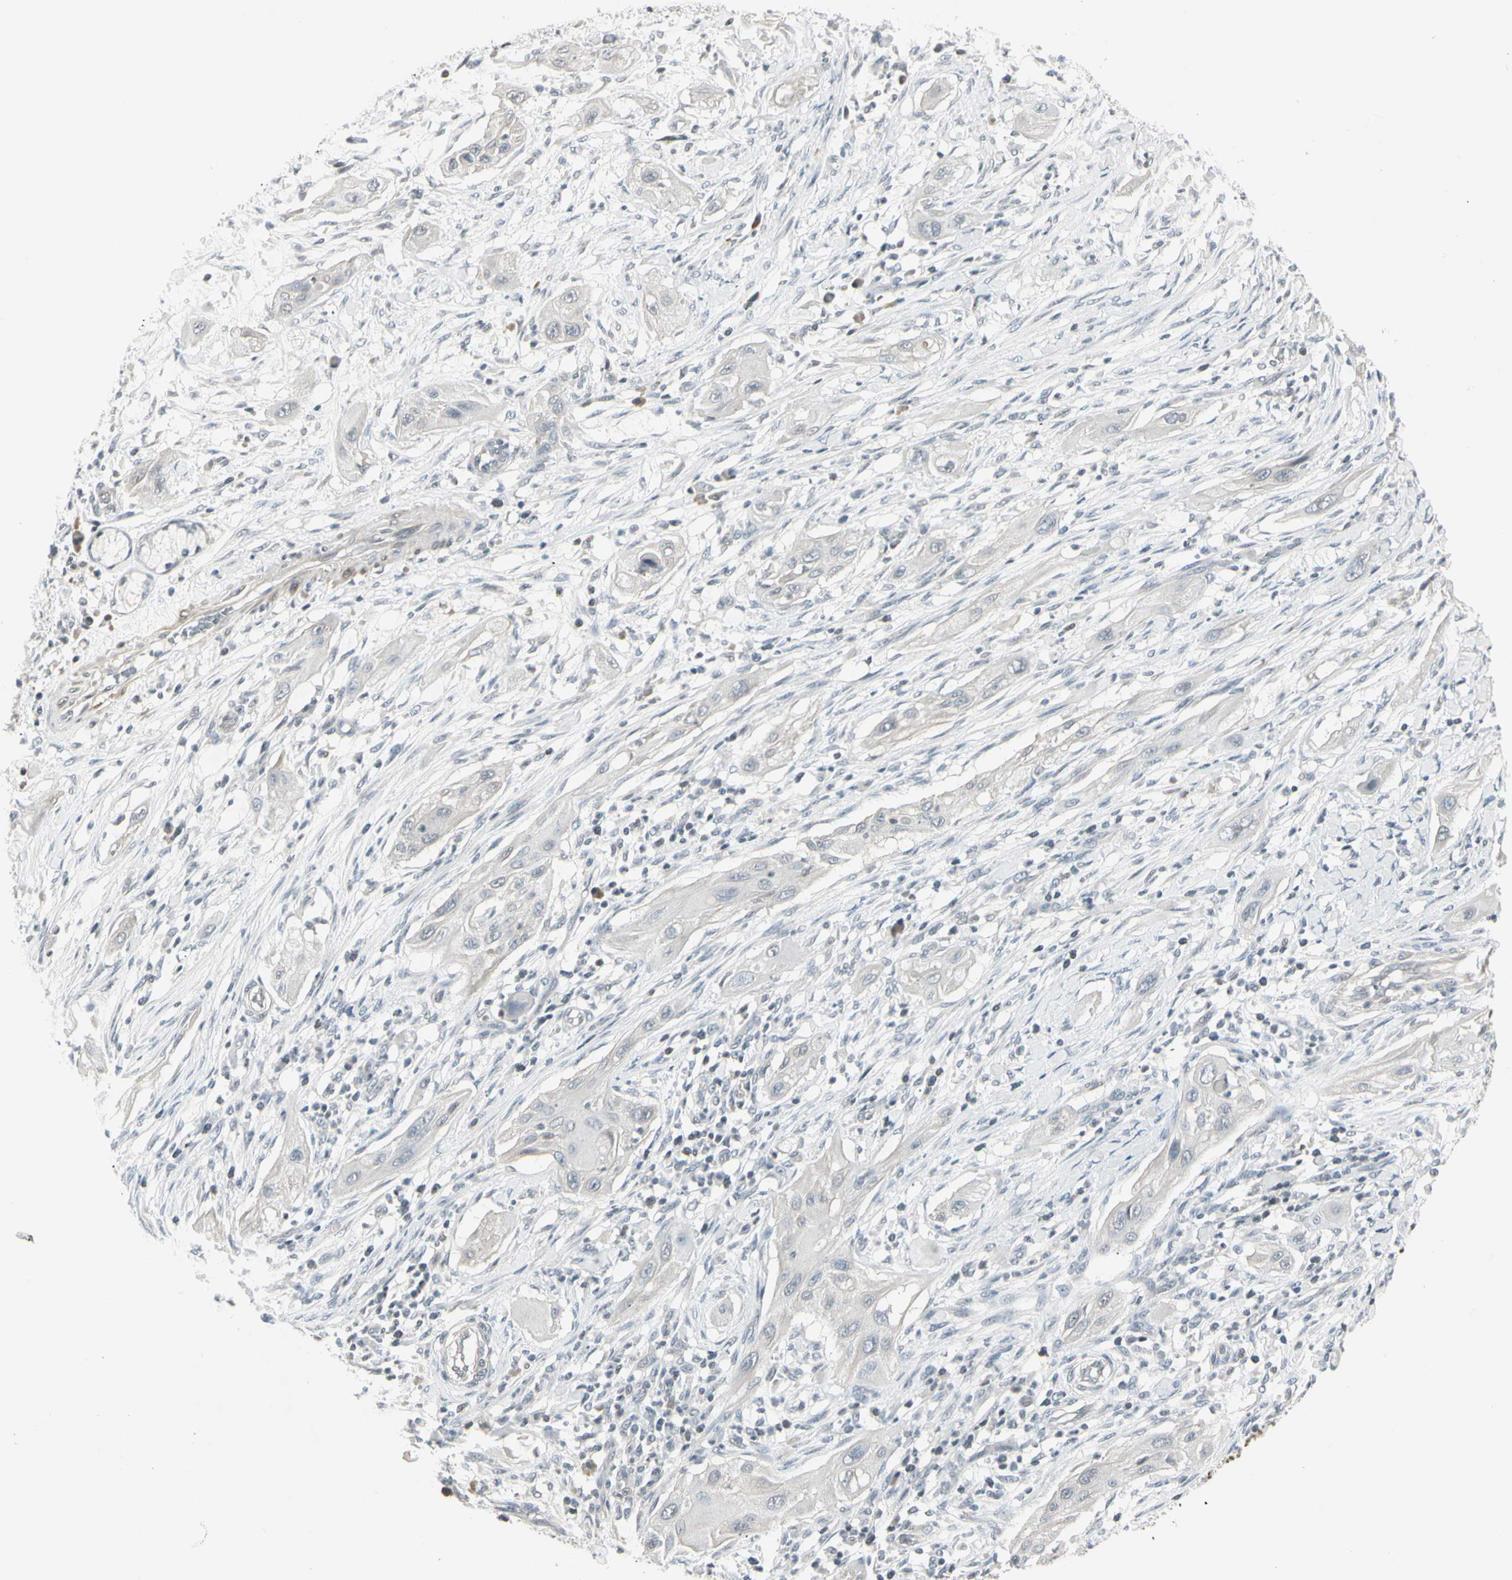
{"staining": {"intensity": "negative", "quantity": "none", "location": "none"}, "tissue": "lung cancer", "cell_type": "Tumor cells", "image_type": "cancer", "snomed": [{"axis": "morphology", "description": "Squamous cell carcinoma, NOS"}, {"axis": "topography", "description": "Lung"}], "caption": "Tumor cells show no significant positivity in lung cancer (squamous cell carcinoma).", "gene": "DMPK", "patient": {"sex": "female", "age": 47}}